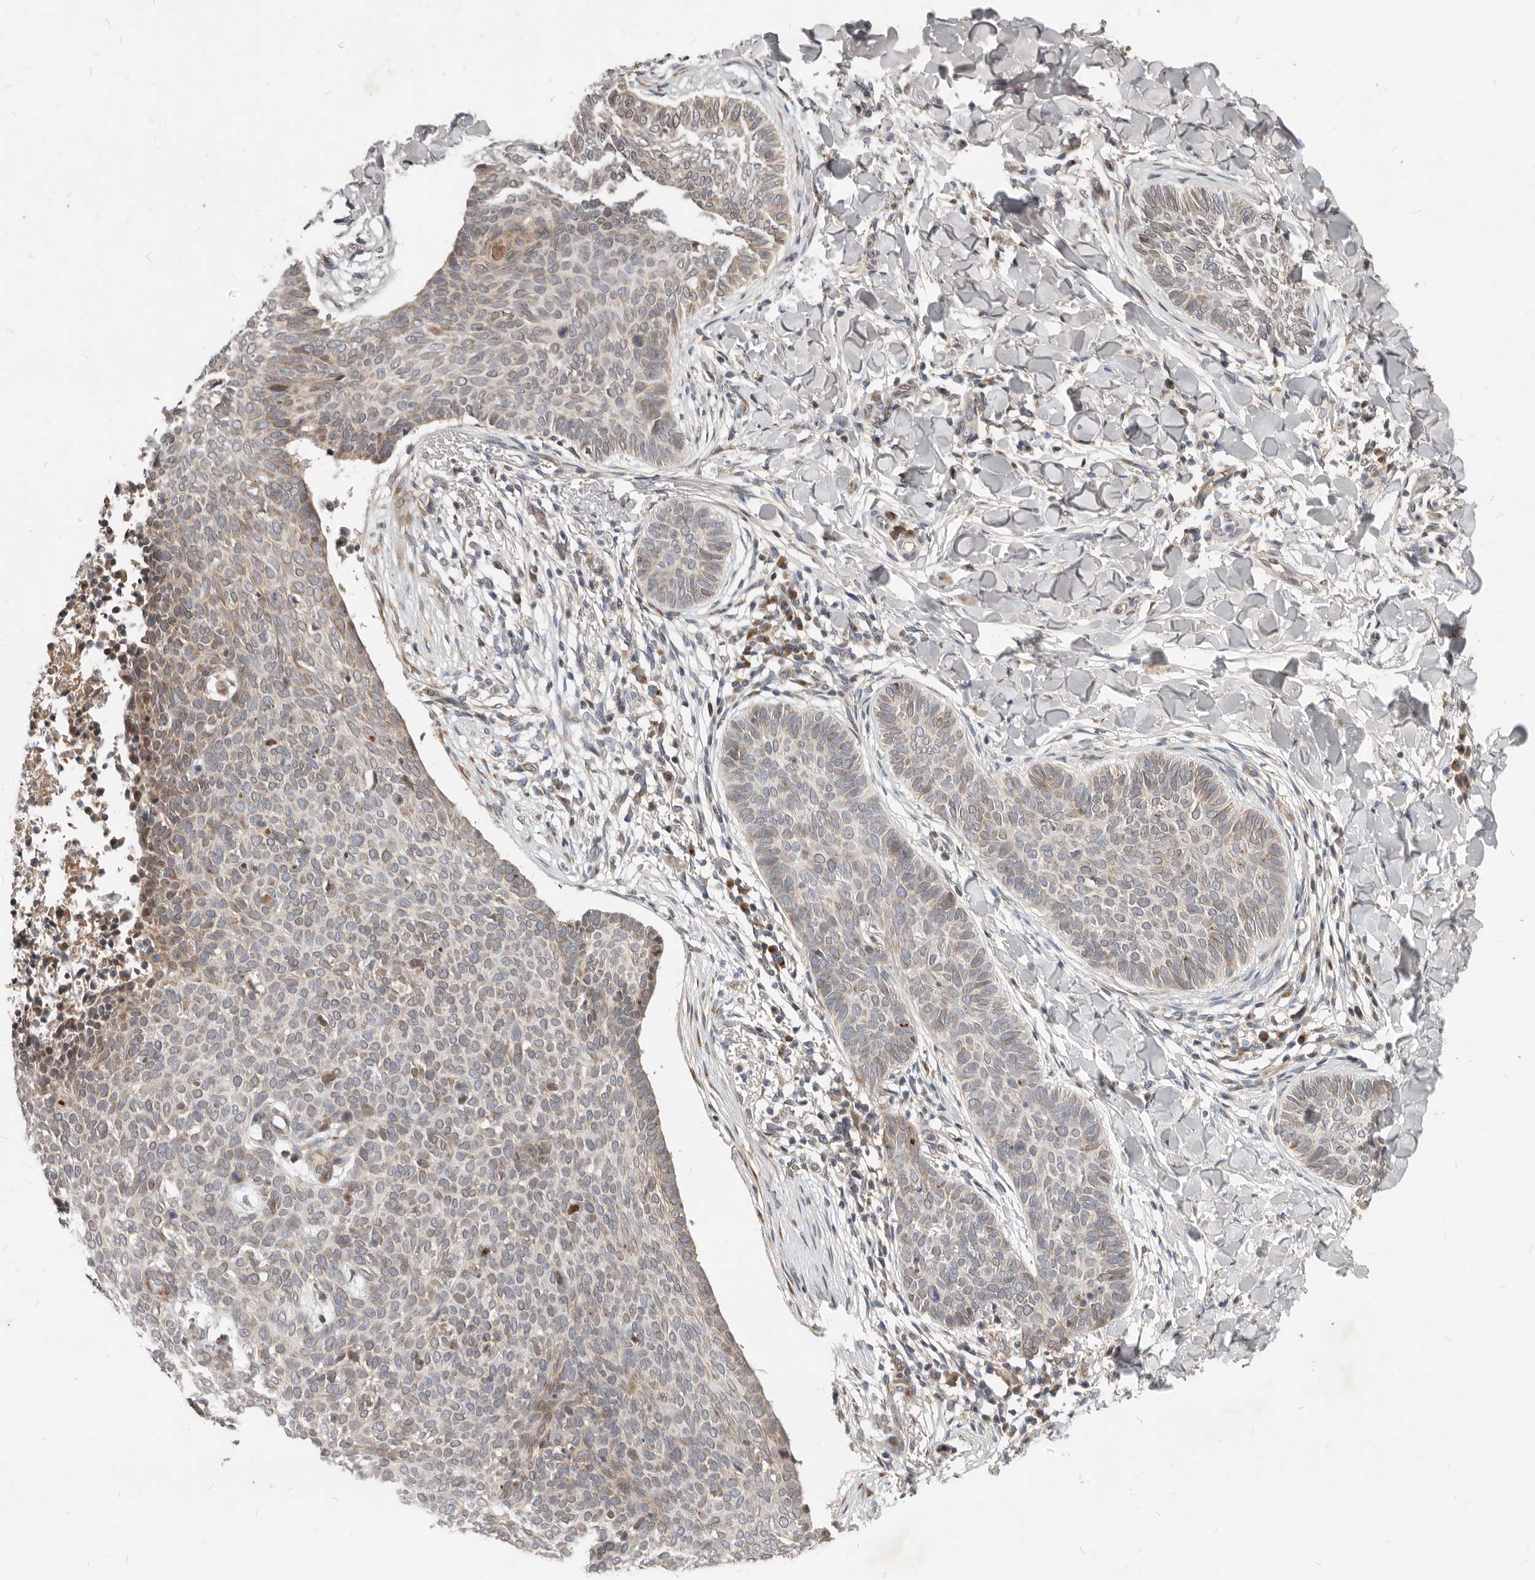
{"staining": {"intensity": "weak", "quantity": "25%-75%", "location": "cytoplasmic/membranous"}, "tissue": "skin cancer", "cell_type": "Tumor cells", "image_type": "cancer", "snomed": [{"axis": "morphology", "description": "Normal tissue, NOS"}, {"axis": "morphology", "description": "Basal cell carcinoma"}, {"axis": "topography", "description": "Skin"}], "caption": "Brown immunohistochemical staining in skin cancer (basal cell carcinoma) reveals weak cytoplasmic/membranous staining in approximately 25%-75% of tumor cells.", "gene": "NPY4R", "patient": {"sex": "male", "age": 50}}